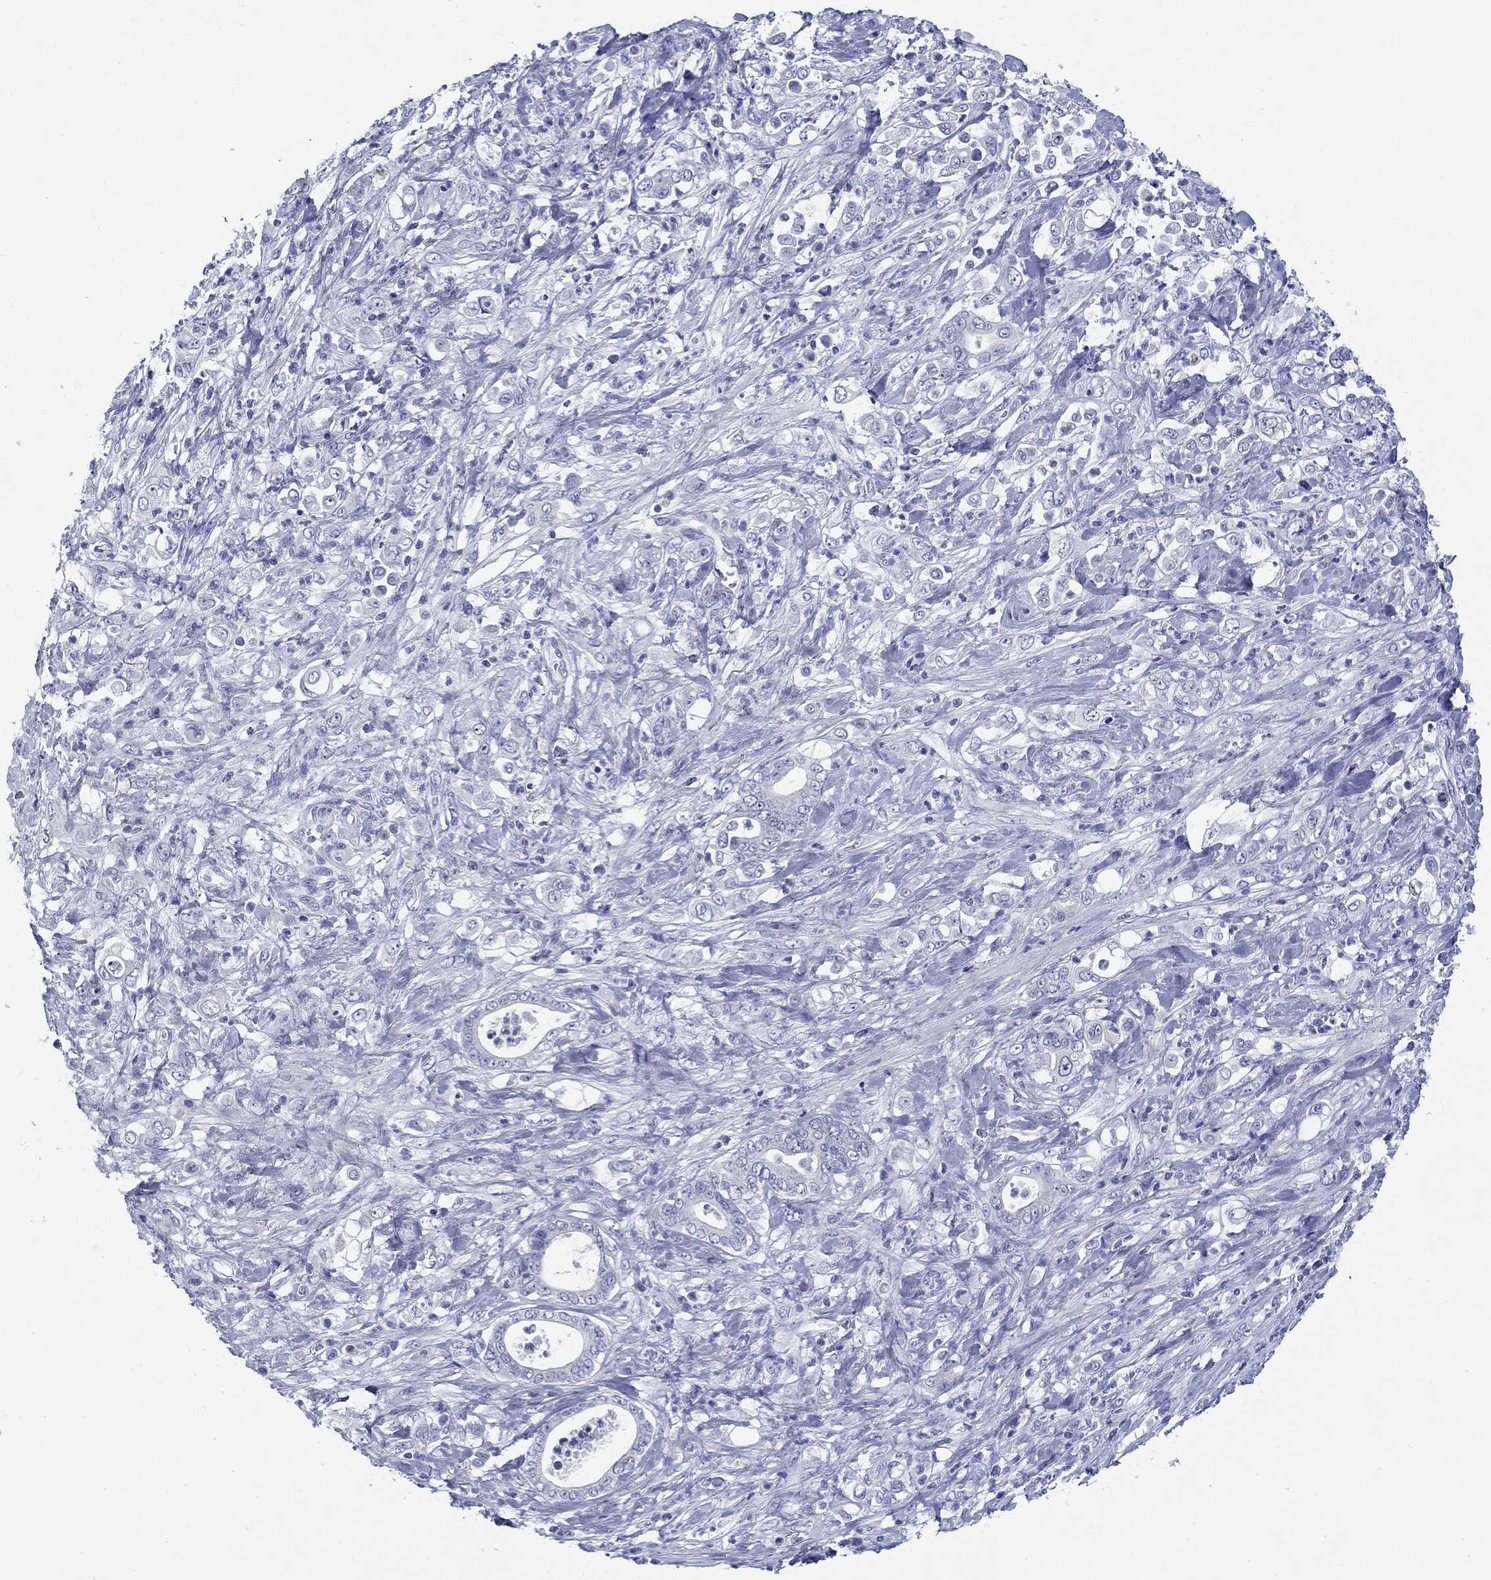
{"staining": {"intensity": "negative", "quantity": "none", "location": "none"}, "tissue": "stomach cancer", "cell_type": "Tumor cells", "image_type": "cancer", "snomed": [{"axis": "morphology", "description": "Adenocarcinoma, NOS"}, {"axis": "topography", "description": "Stomach"}], "caption": "The immunohistochemistry (IHC) image has no significant positivity in tumor cells of adenocarcinoma (stomach) tissue.", "gene": "CD79B", "patient": {"sex": "female", "age": 79}}